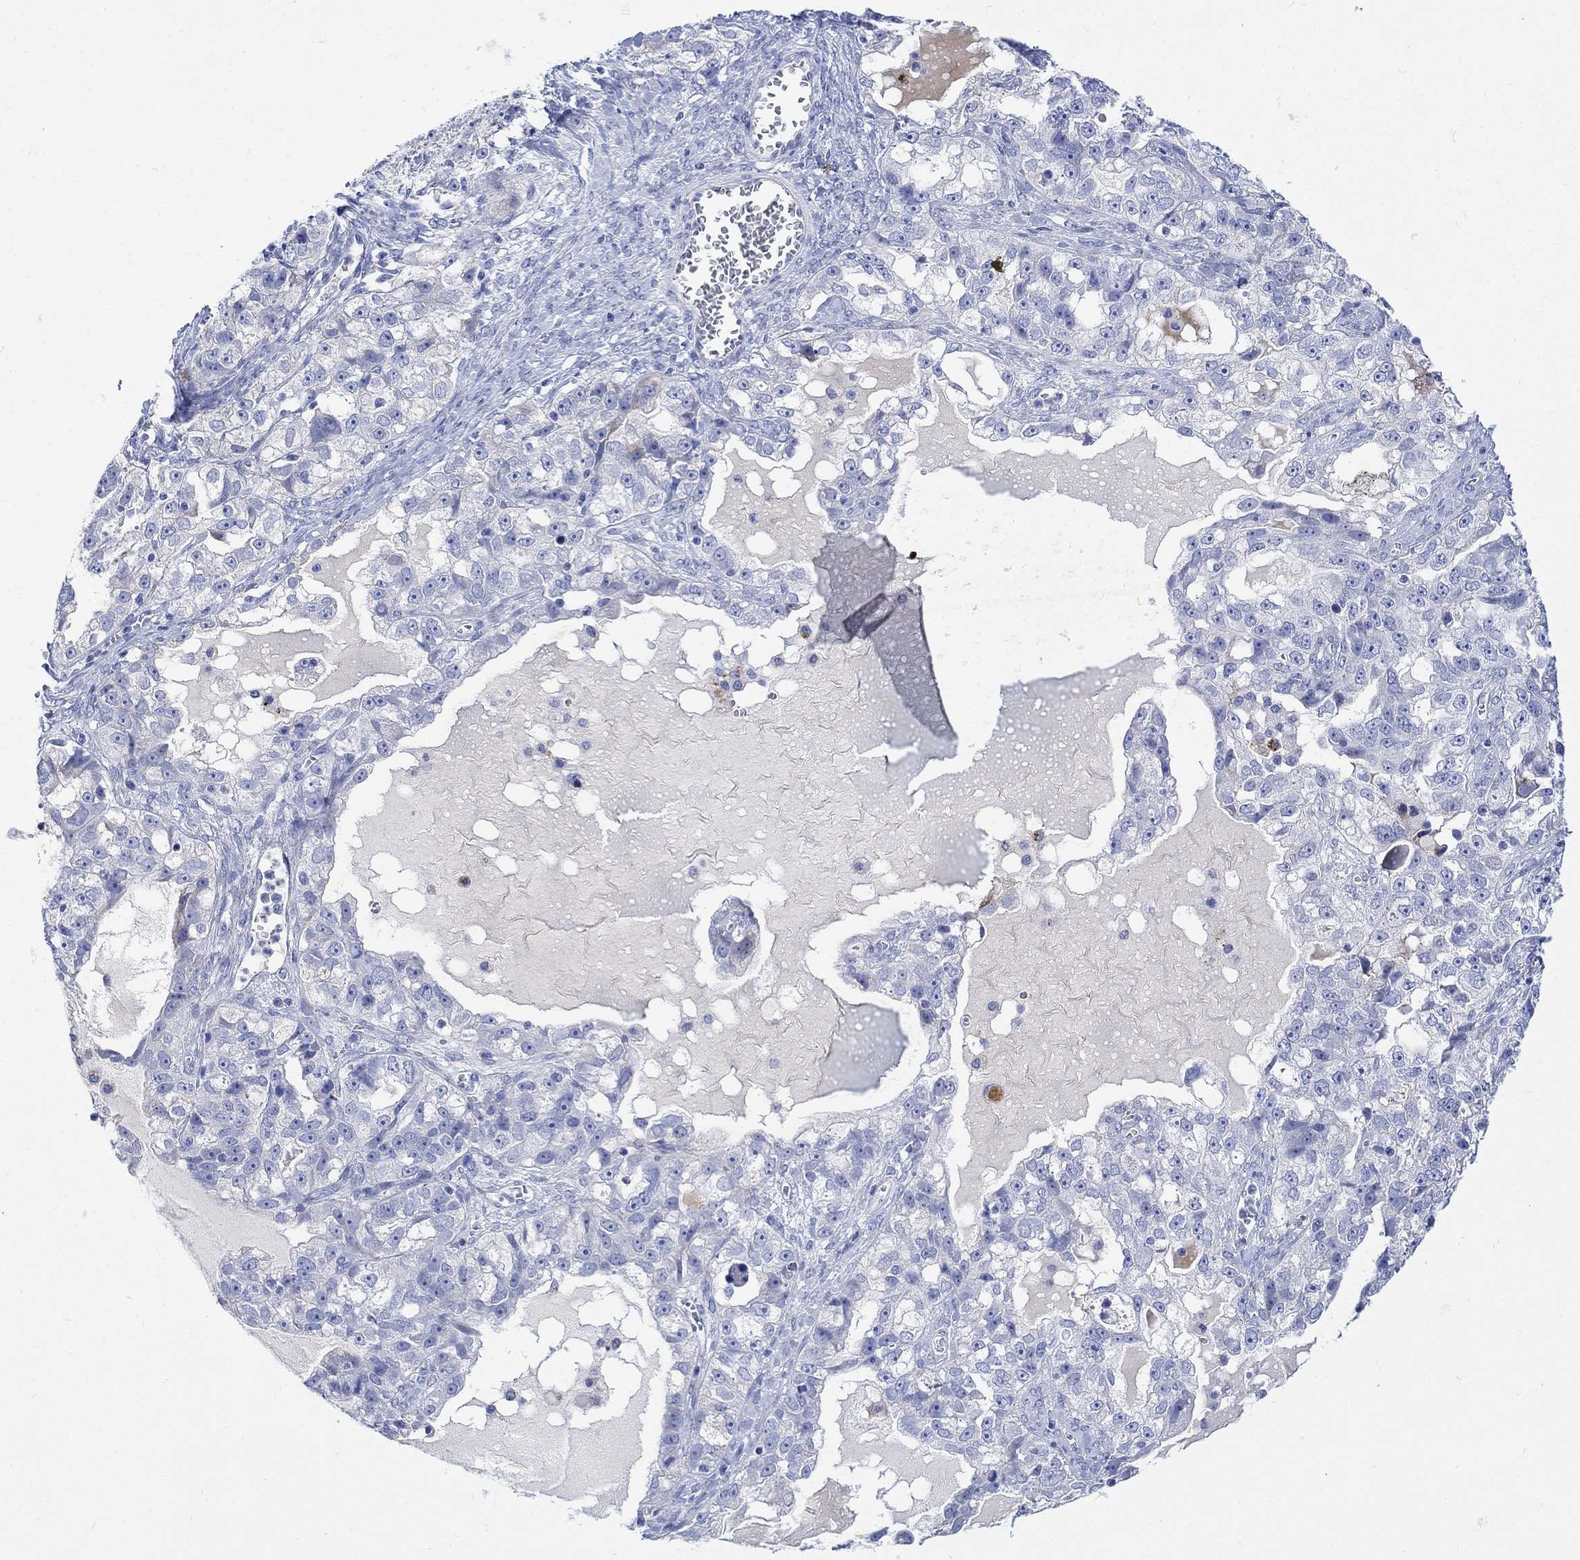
{"staining": {"intensity": "negative", "quantity": "none", "location": "none"}, "tissue": "ovarian cancer", "cell_type": "Tumor cells", "image_type": "cancer", "snomed": [{"axis": "morphology", "description": "Cystadenocarcinoma, serous, NOS"}, {"axis": "topography", "description": "Ovary"}], "caption": "This is an IHC histopathology image of ovarian cancer. There is no positivity in tumor cells.", "gene": "MYL1", "patient": {"sex": "female", "age": 51}}